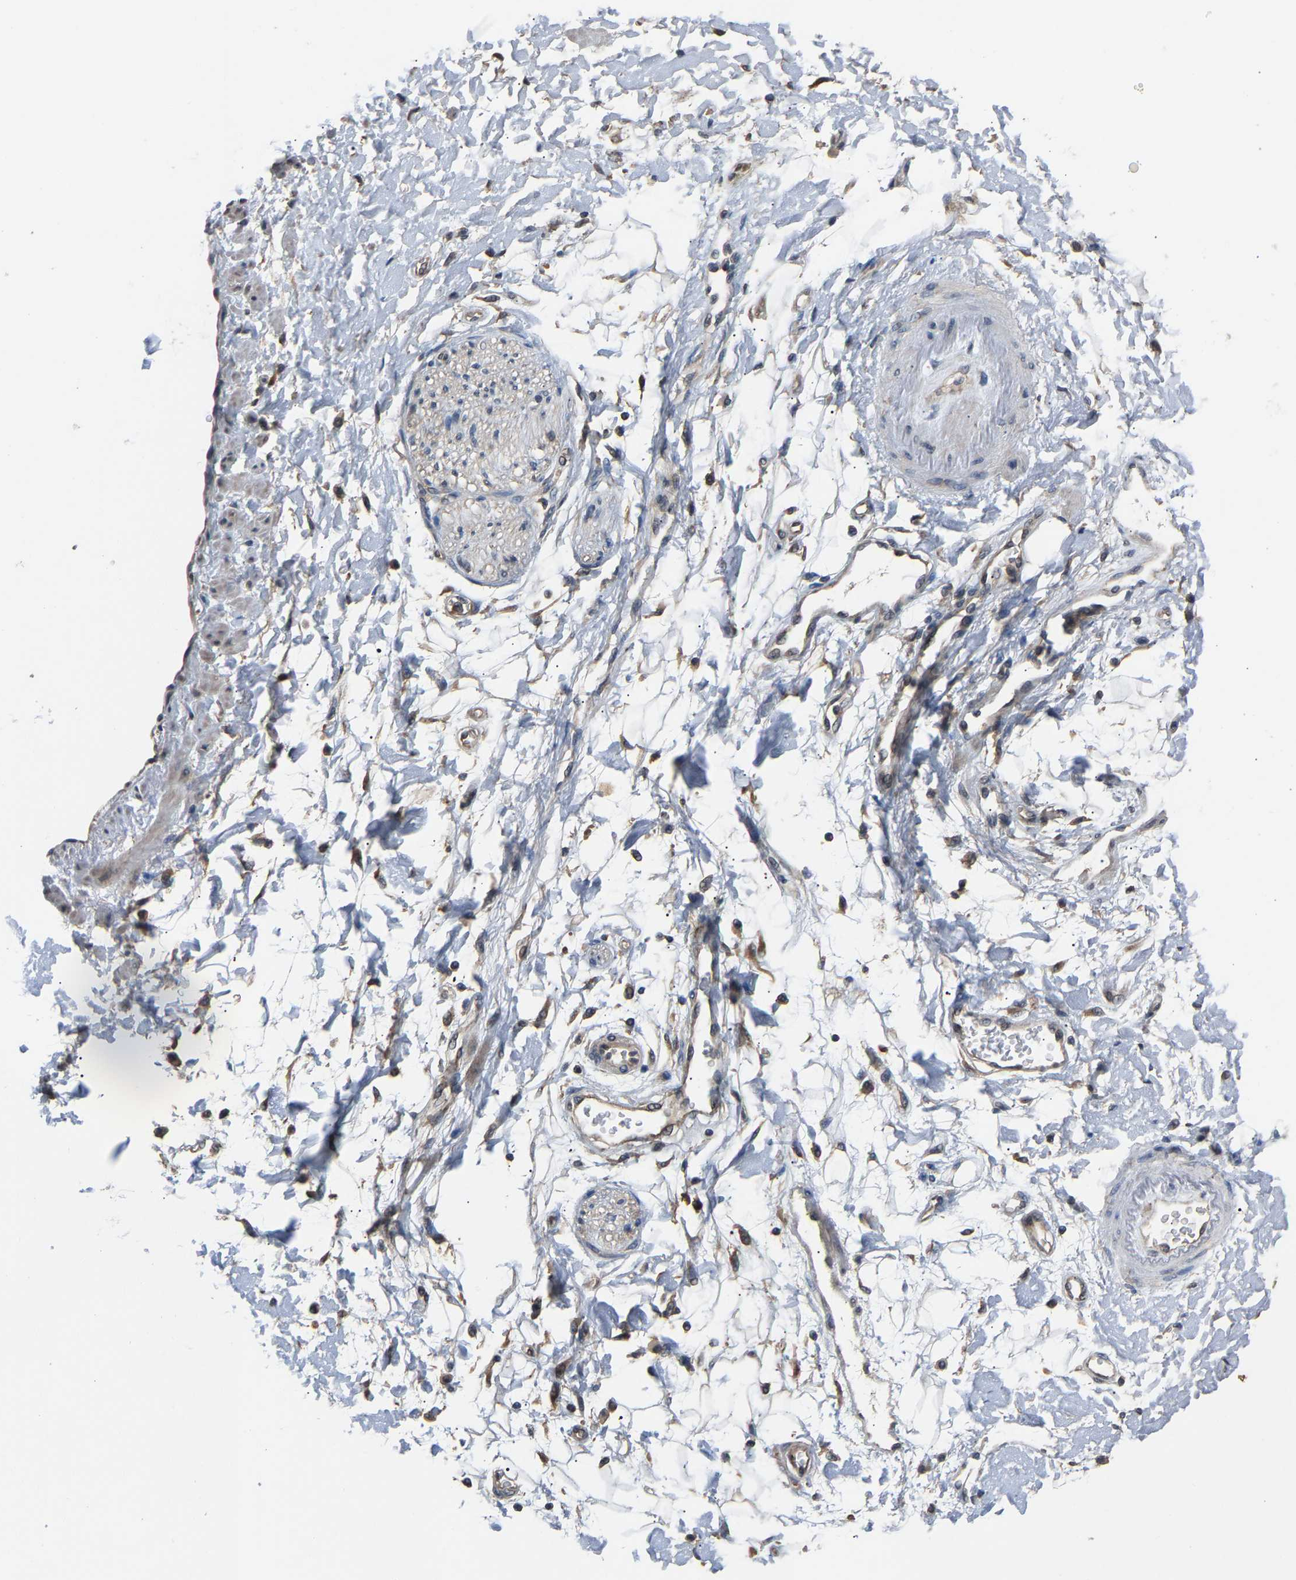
{"staining": {"intensity": "negative", "quantity": "none", "location": "none"}, "tissue": "adipose tissue", "cell_type": "Adipocytes", "image_type": "normal", "snomed": [{"axis": "morphology", "description": "Normal tissue, NOS"}, {"axis": "morphology", "description": "Adenocarcinoma, NOS"}, {"axis": "topography", "description": "Duodenum"}, {"axis": "topography", "description": "Peripheral nerve tissue"}], "caption": "Immunohistochemistry (IHC) of normal adipose tissue demonstrates no expression in adipocytes.", "gene": "ABCC9", "patient": {"sex": "female", "age": 60}}